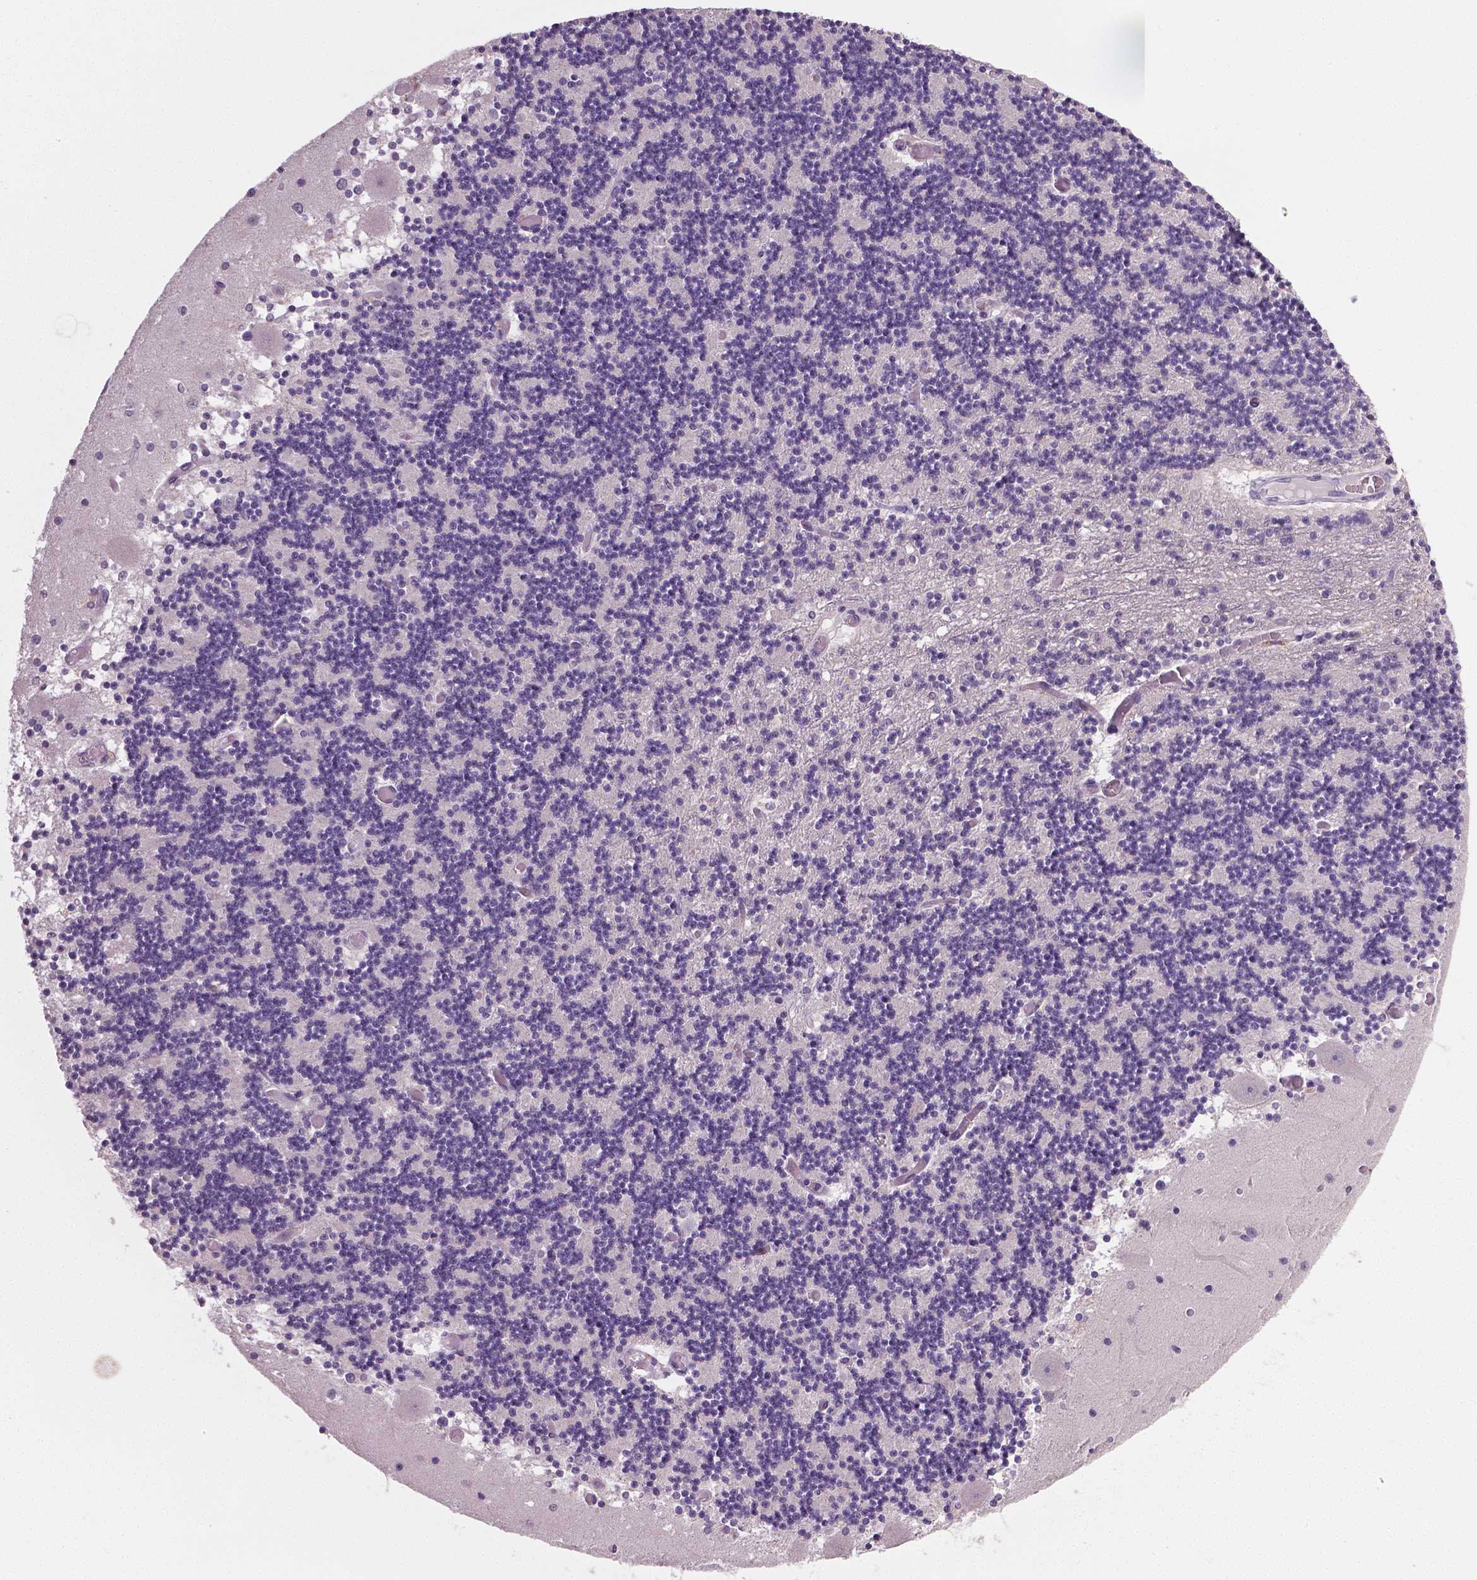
{"staining": {"intensity": "negative", "quantity": "none", "location": "none"}, "tissue": "cerebellum", "cell_type": "Cells in granular layer", "image_type": "normal", "snomed": [{"axis": "morphology", "description": "Normal tissue, NOS"}, {"axis": "topography", "description": "Cerebellum"}], "caption": "This is an immunohistochemistry (IHC) histopathology image of benign cerebellum. There is no staining in cells in granular layer.", "gene": "NECAB1", "patient": {"sex": "female", "age": 28}}